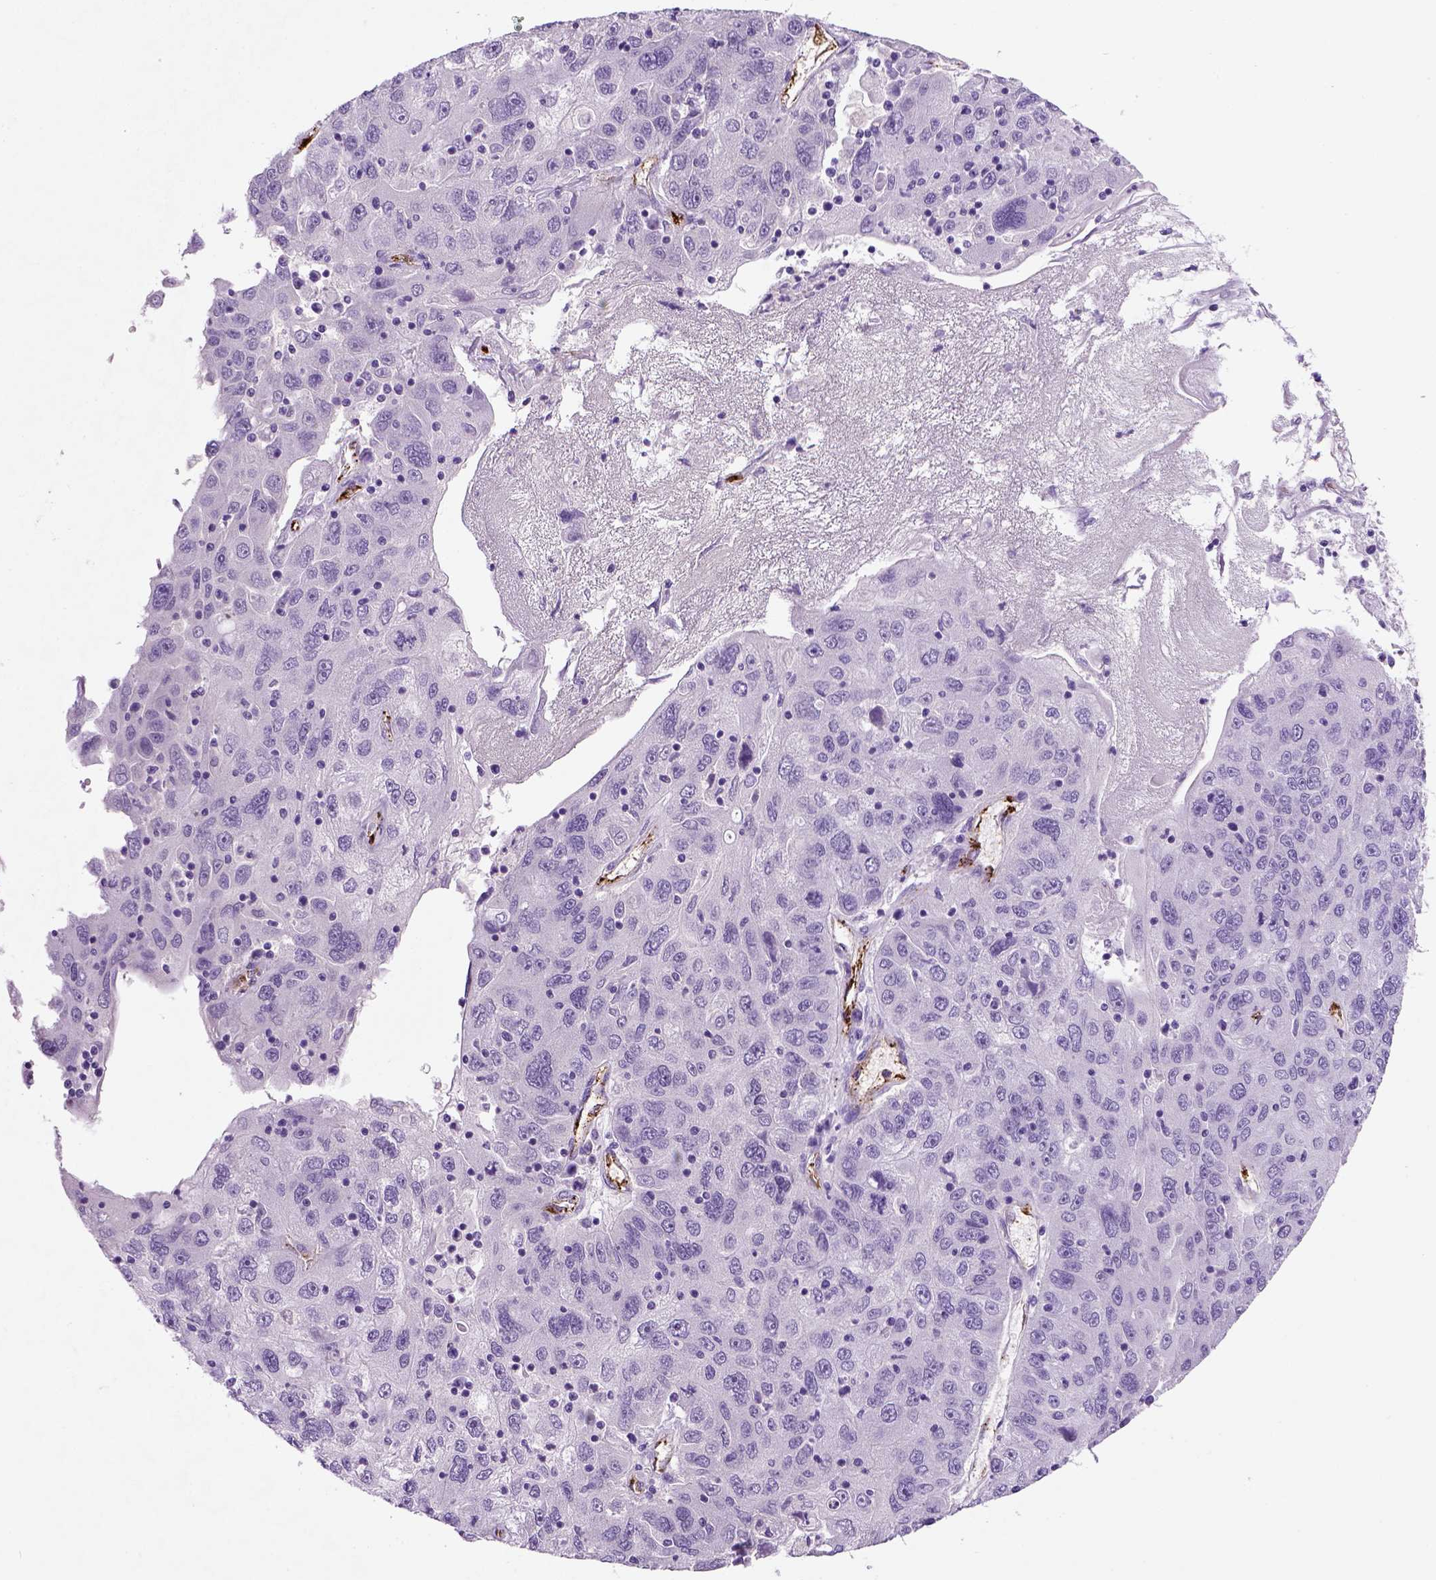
{"staining": {"intensity": "negative", "quantity": "none", "location": "none"}, "tissue": "stomach cancer", "cell_type": "Tumor cells", "image_type": "cancer", "snomed": [{"axis": "morphology", "description": "Adenocarcinoma, NOS"}, {"axis": "topography", "description": "Stomach"}], "caption": "Tumor cells are negative for protein expression in human stomach adenocarcinoma.", "gene": "VWF", "patient": {"sex": "male", "age": 56}}